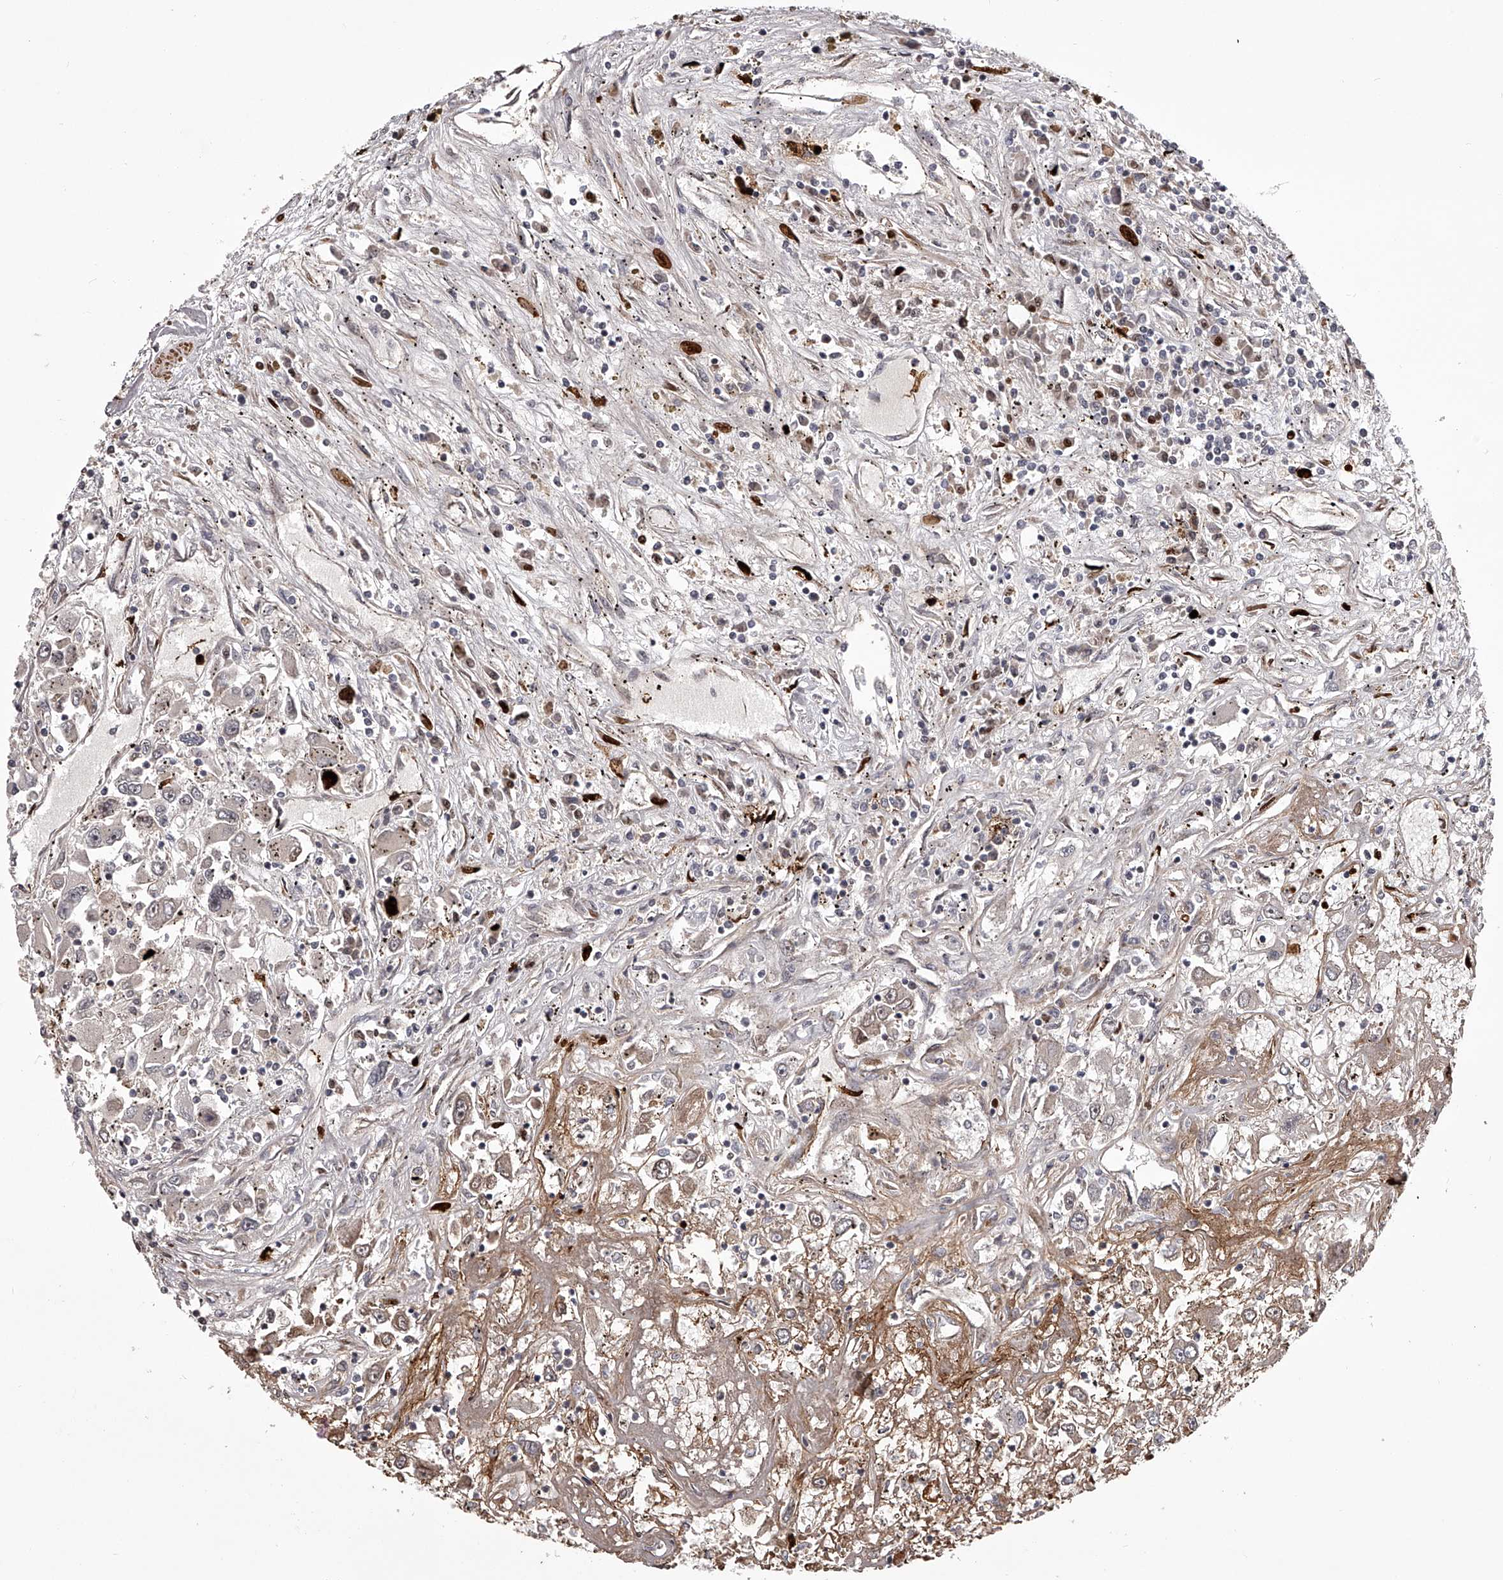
{"staining": {"intensity": "negative", "quantity": "none", "location": "none"}, "tissue": "renal cancer", "cell_type": "Tumor cells", "image_type": "cancer", "snomed": [{"axis": "morphology", "description": "Adenocarcinoma, NOS"}, {"axis": "topography", "description": "Kidney"}], "caption": "Protein analysis of adenocarcinoma (renal) demonstrates no significant positivity in tumor cells.", "gene": "RRP36", "patient": {"sex": "female", "age": 52}}